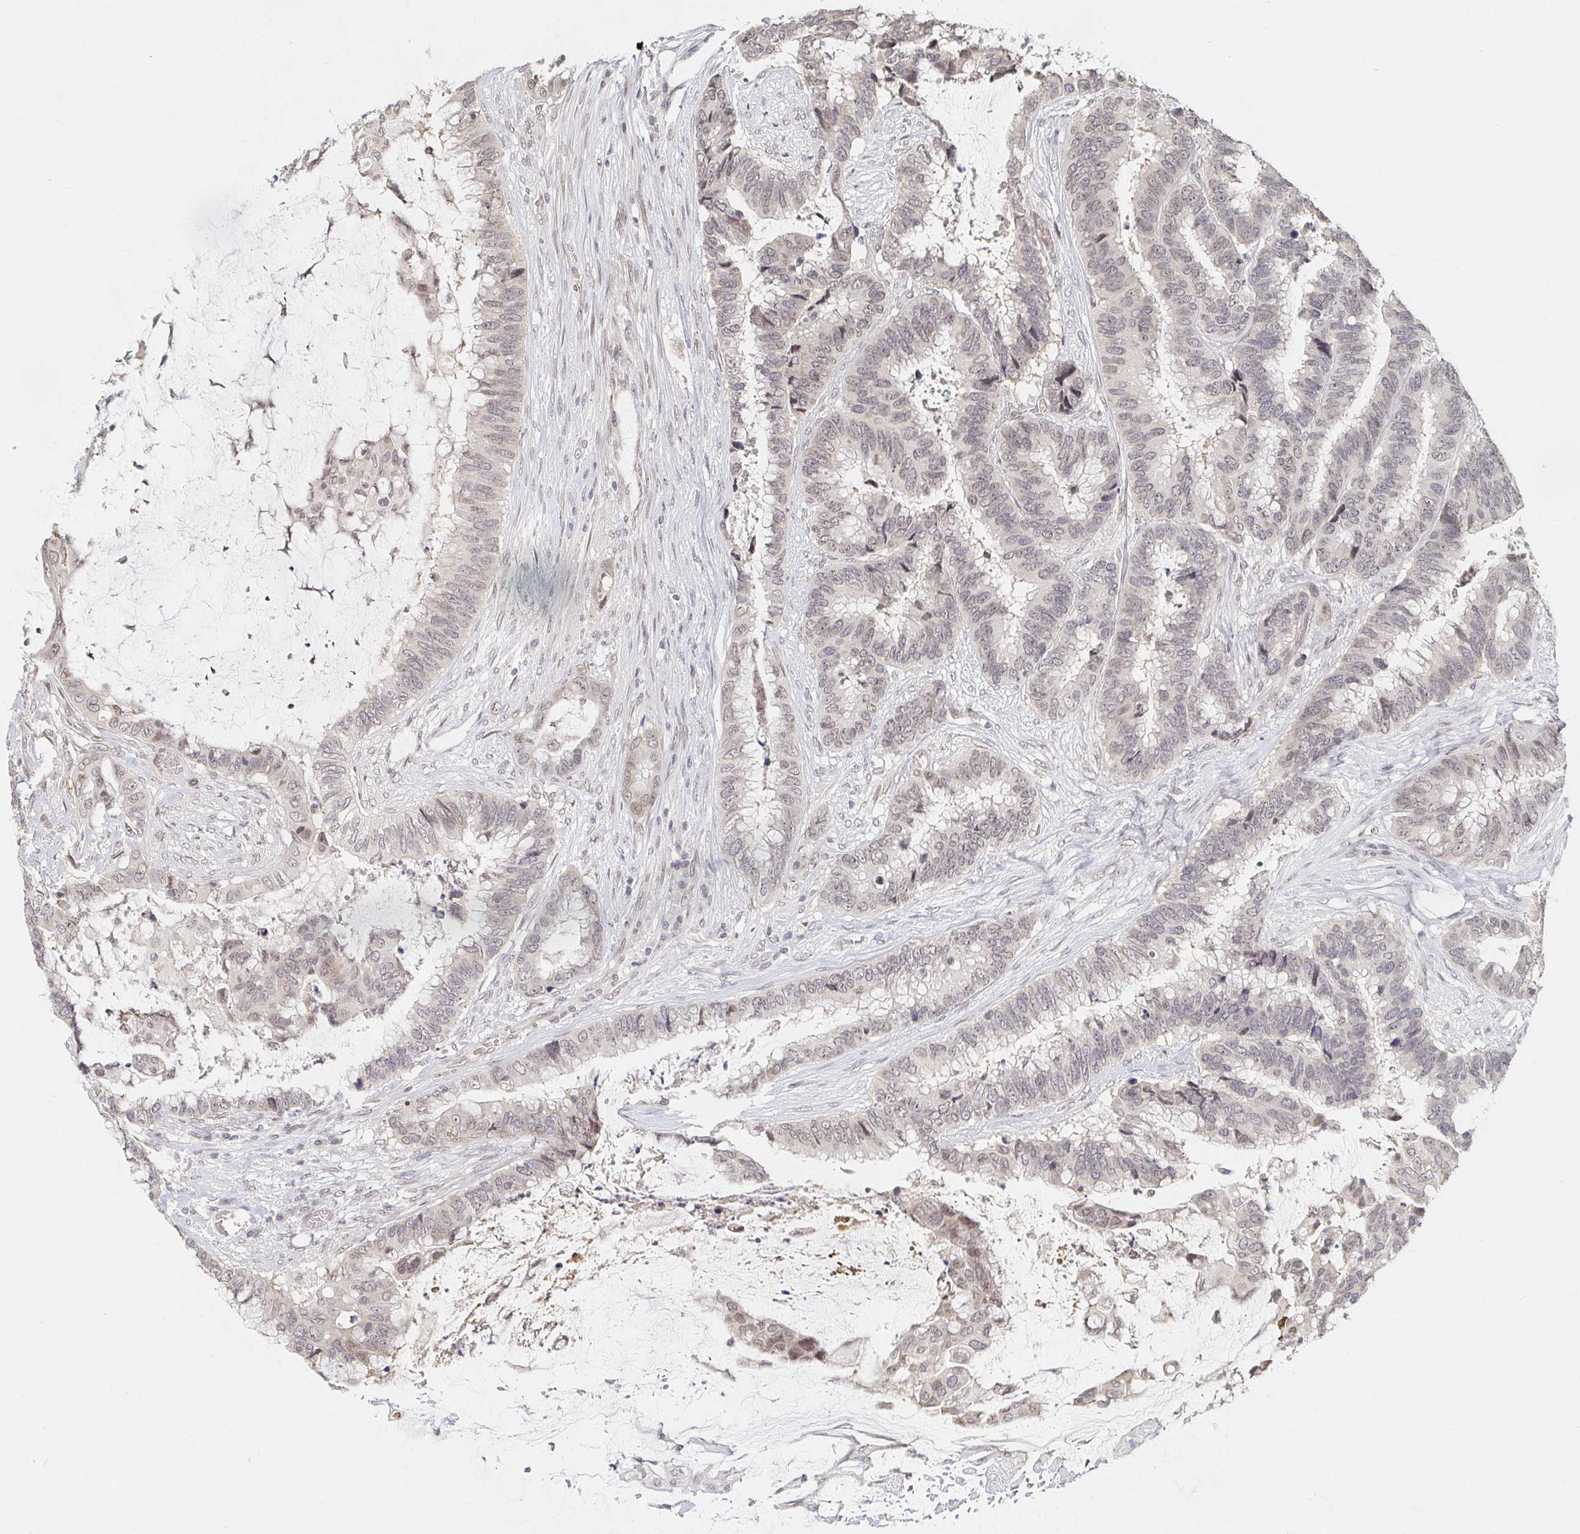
{"staining": {"intensity": "weak", "quantity": "<25%", "location": "nuclear"}, "tissue": "colorectal cancer", "cell_type": "Tumor cells", "image_type": "cancer", "snomed": [{"axis": "morphology", "description": "Adenocarcinoma, NOS"}, {"axis": "topography", "description": "Rectum"}], "caption": "Adenocarcinoma (colorectal) was stained to show a protein in brown. There is no significant expression in tumor cells. Brightfield microscopy of immunohistochemistry stained with DAB (3,3'-diaminobenzidine) (brown) and hematoxylin (blue), captured at high magnification.", "gene": "CHD2", "patient": {"sex": "female", "age": 59}}